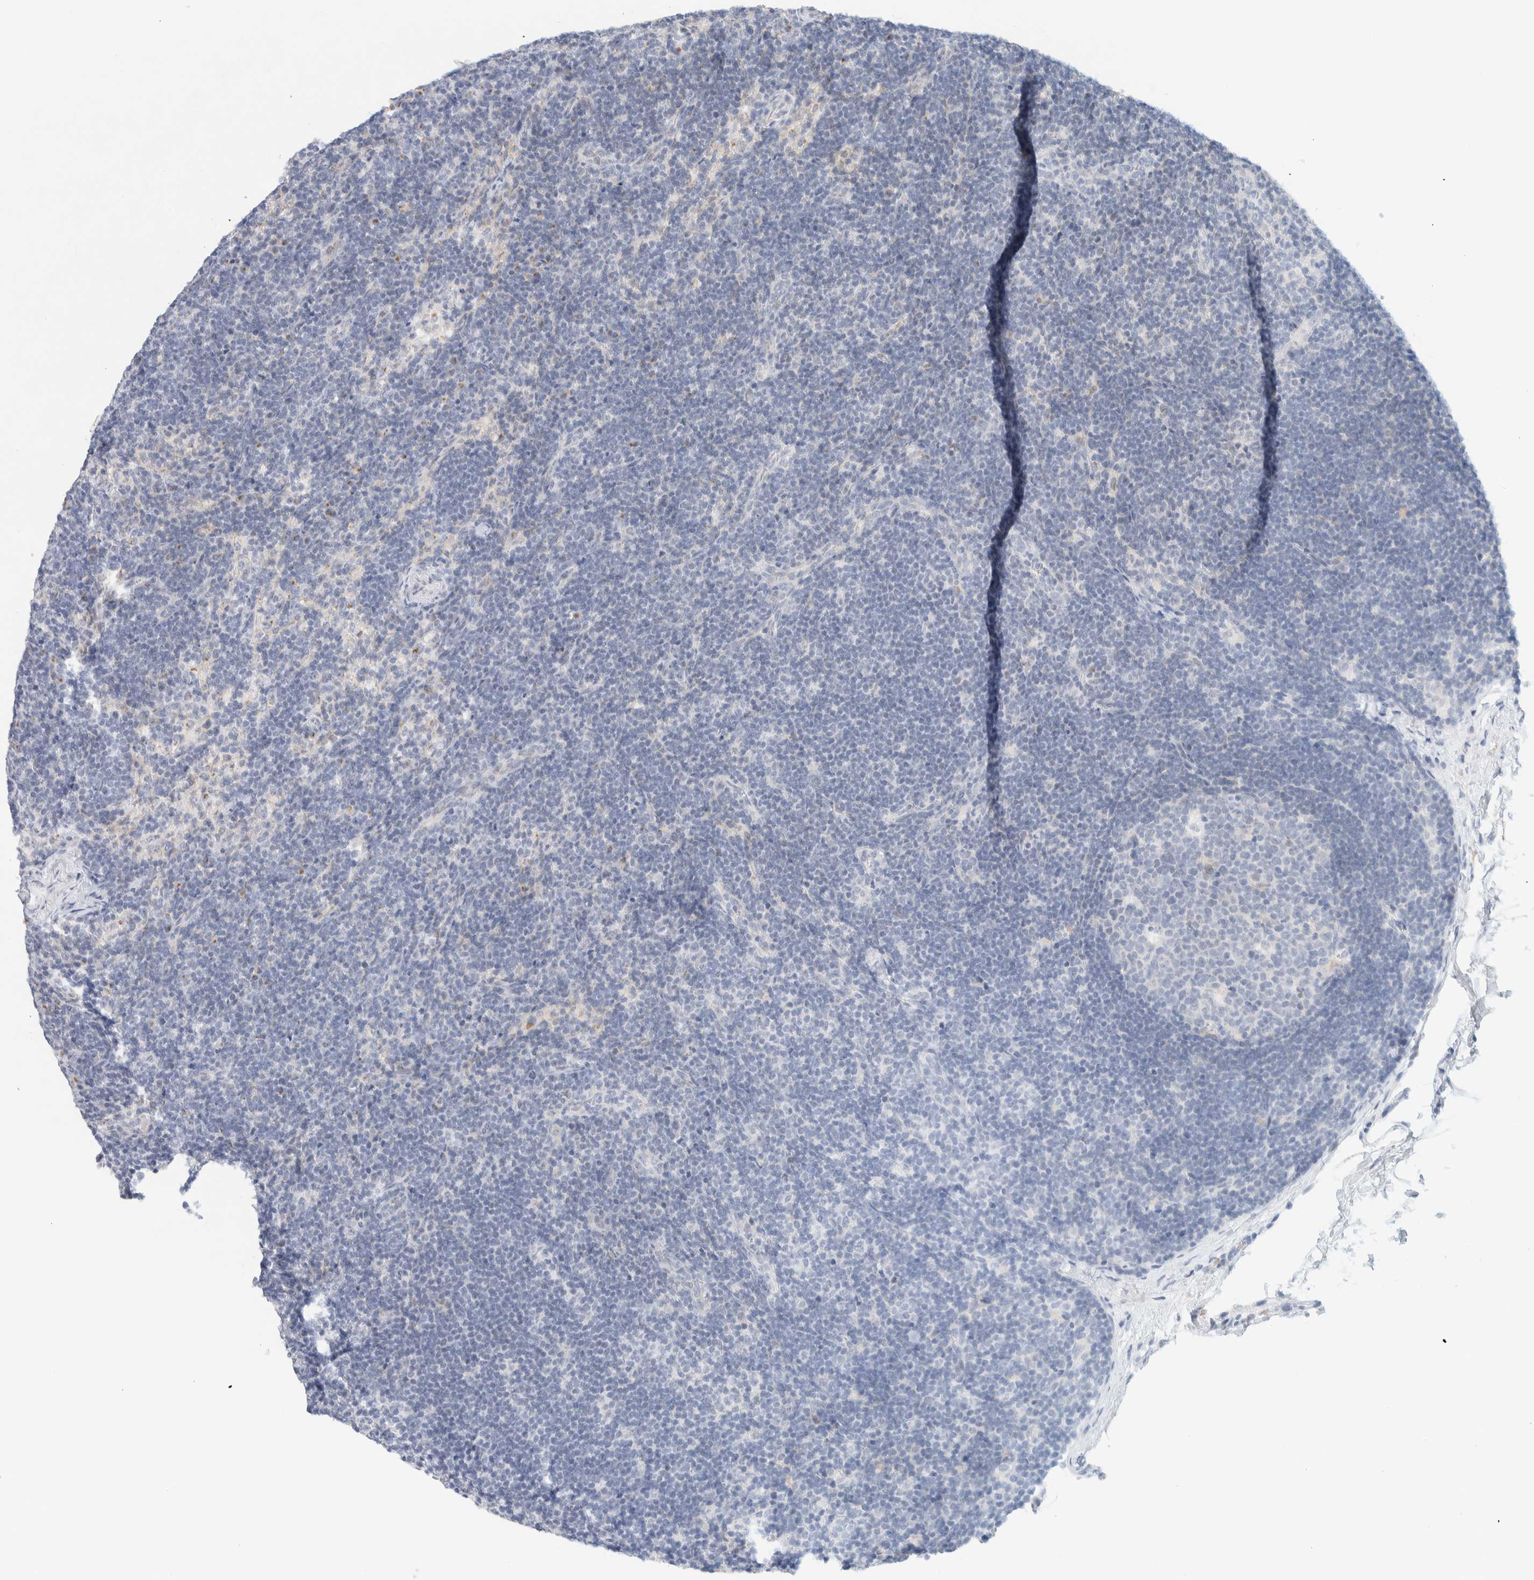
{"staining": {"intensity": "negative", "quantity": "none", "location": "none"}, "tissue": "lymph node", "cell_type": "Germinal center cells", "image_type": "normal", "snomed": [{"axis": "morphology", "description": "Normal tissue, NOS"}, {"axis": "topography", "description": "Lymph node"}], "caption": "Germinal center cells show no significant expression in benign lymph node.", "gene": "SPNS3", "patient": {"sex": "female", "age": 22}}